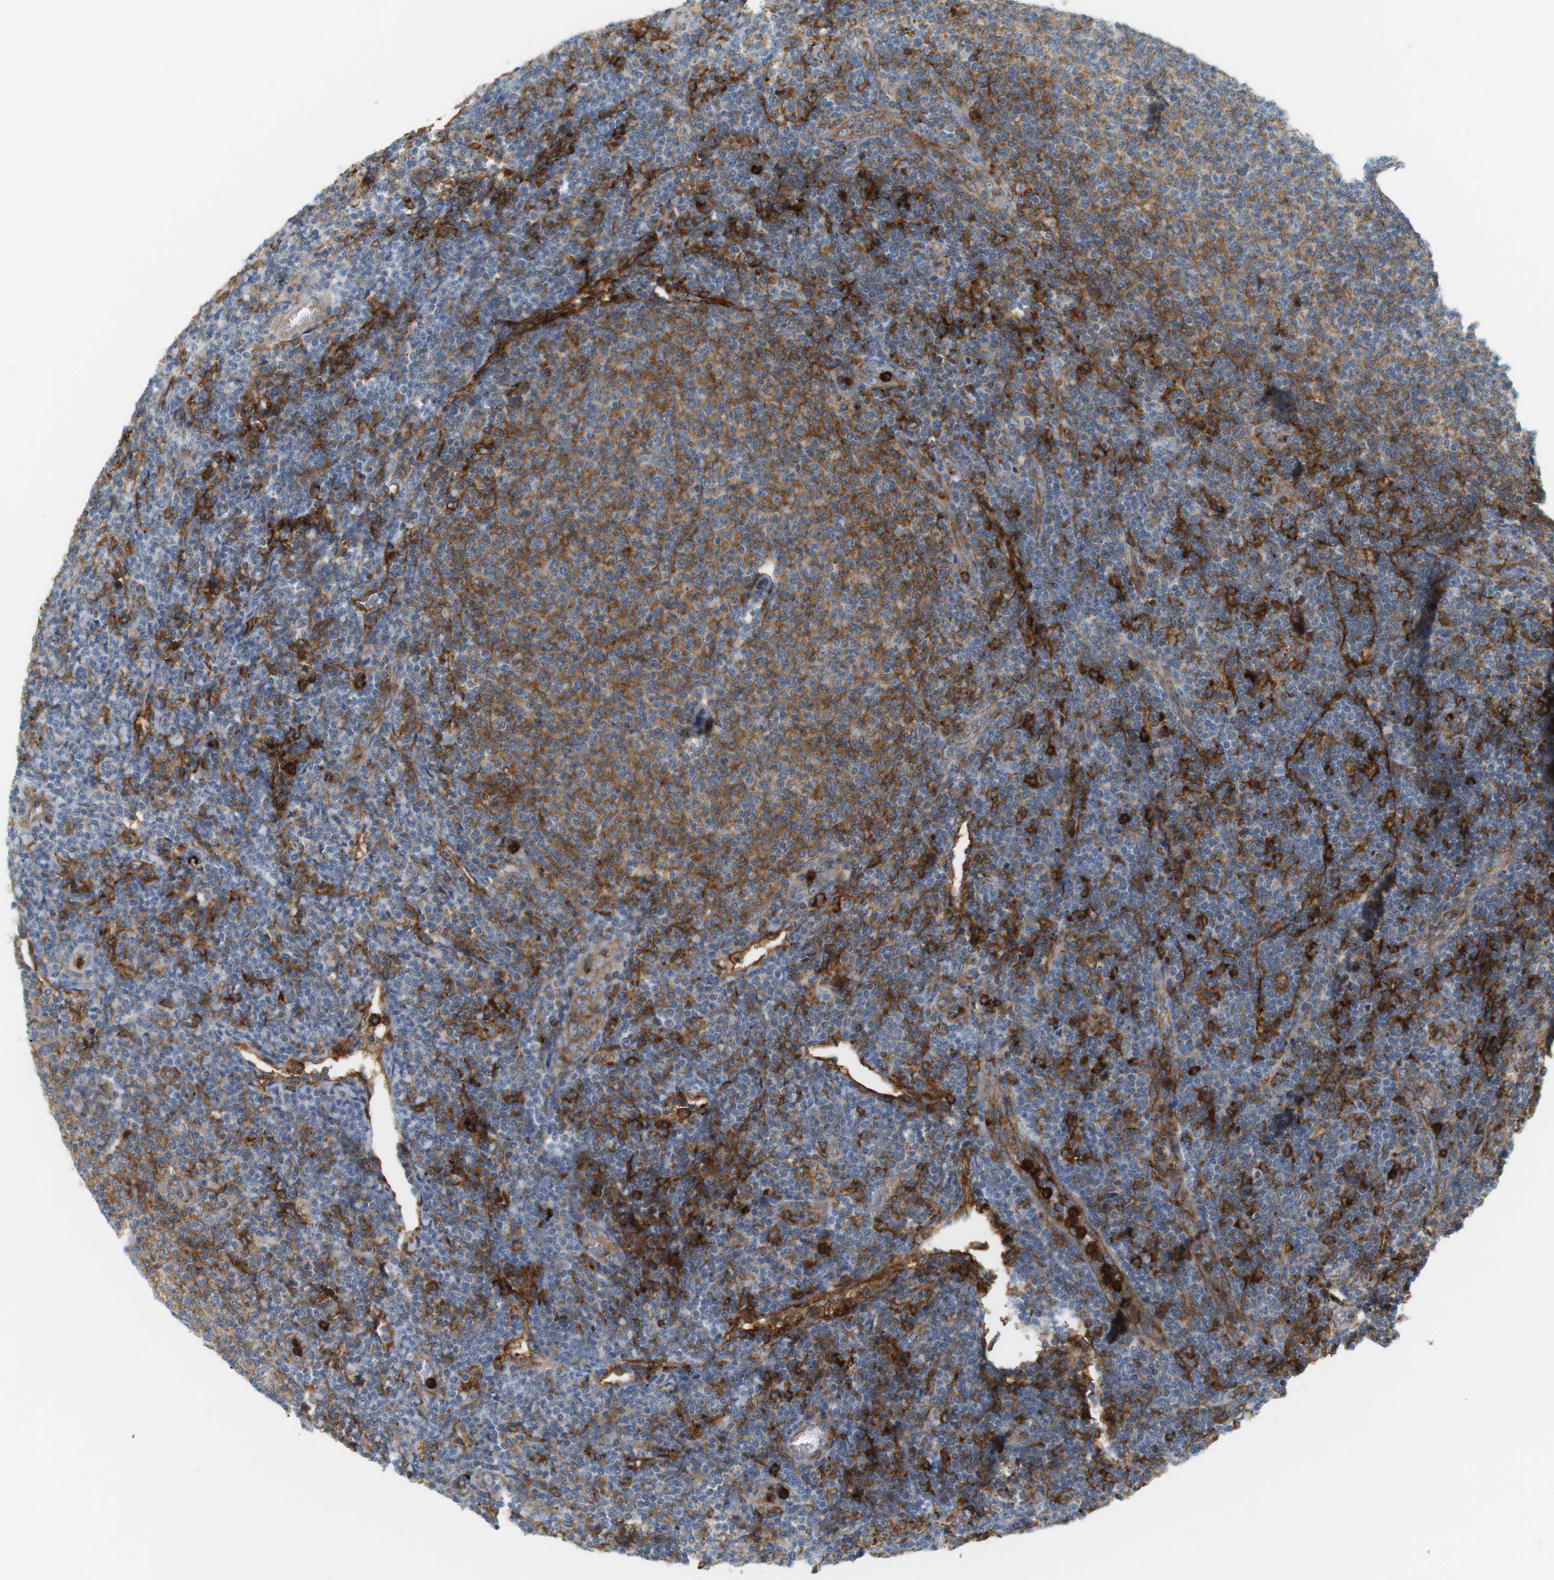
{"staining": {"intensity": "moderate", "quantity": "25%-75%", "location": "cytoplasmic/membranous"}, "tissue": "lymphoma", "cell_type": "Tumor cells", "image_type": "cancer", "snomed": [{"axis": "morphology", "description": "Malignant lymphoma, non-Hodgkin's type, Low grade"}, {"axis": "topography", "description": "Lymph node"}], "caption": "Immunohistochemistry (IHC) of human malignant lymphoma, non-Hodgkin's type (low-grade) displays medium levels of moderate cytoplasmic/membranous positivity in about 25%-75% of tumor cells.", "gene": "SIRPA", "patient": {"sex": "male", "age": 66}}